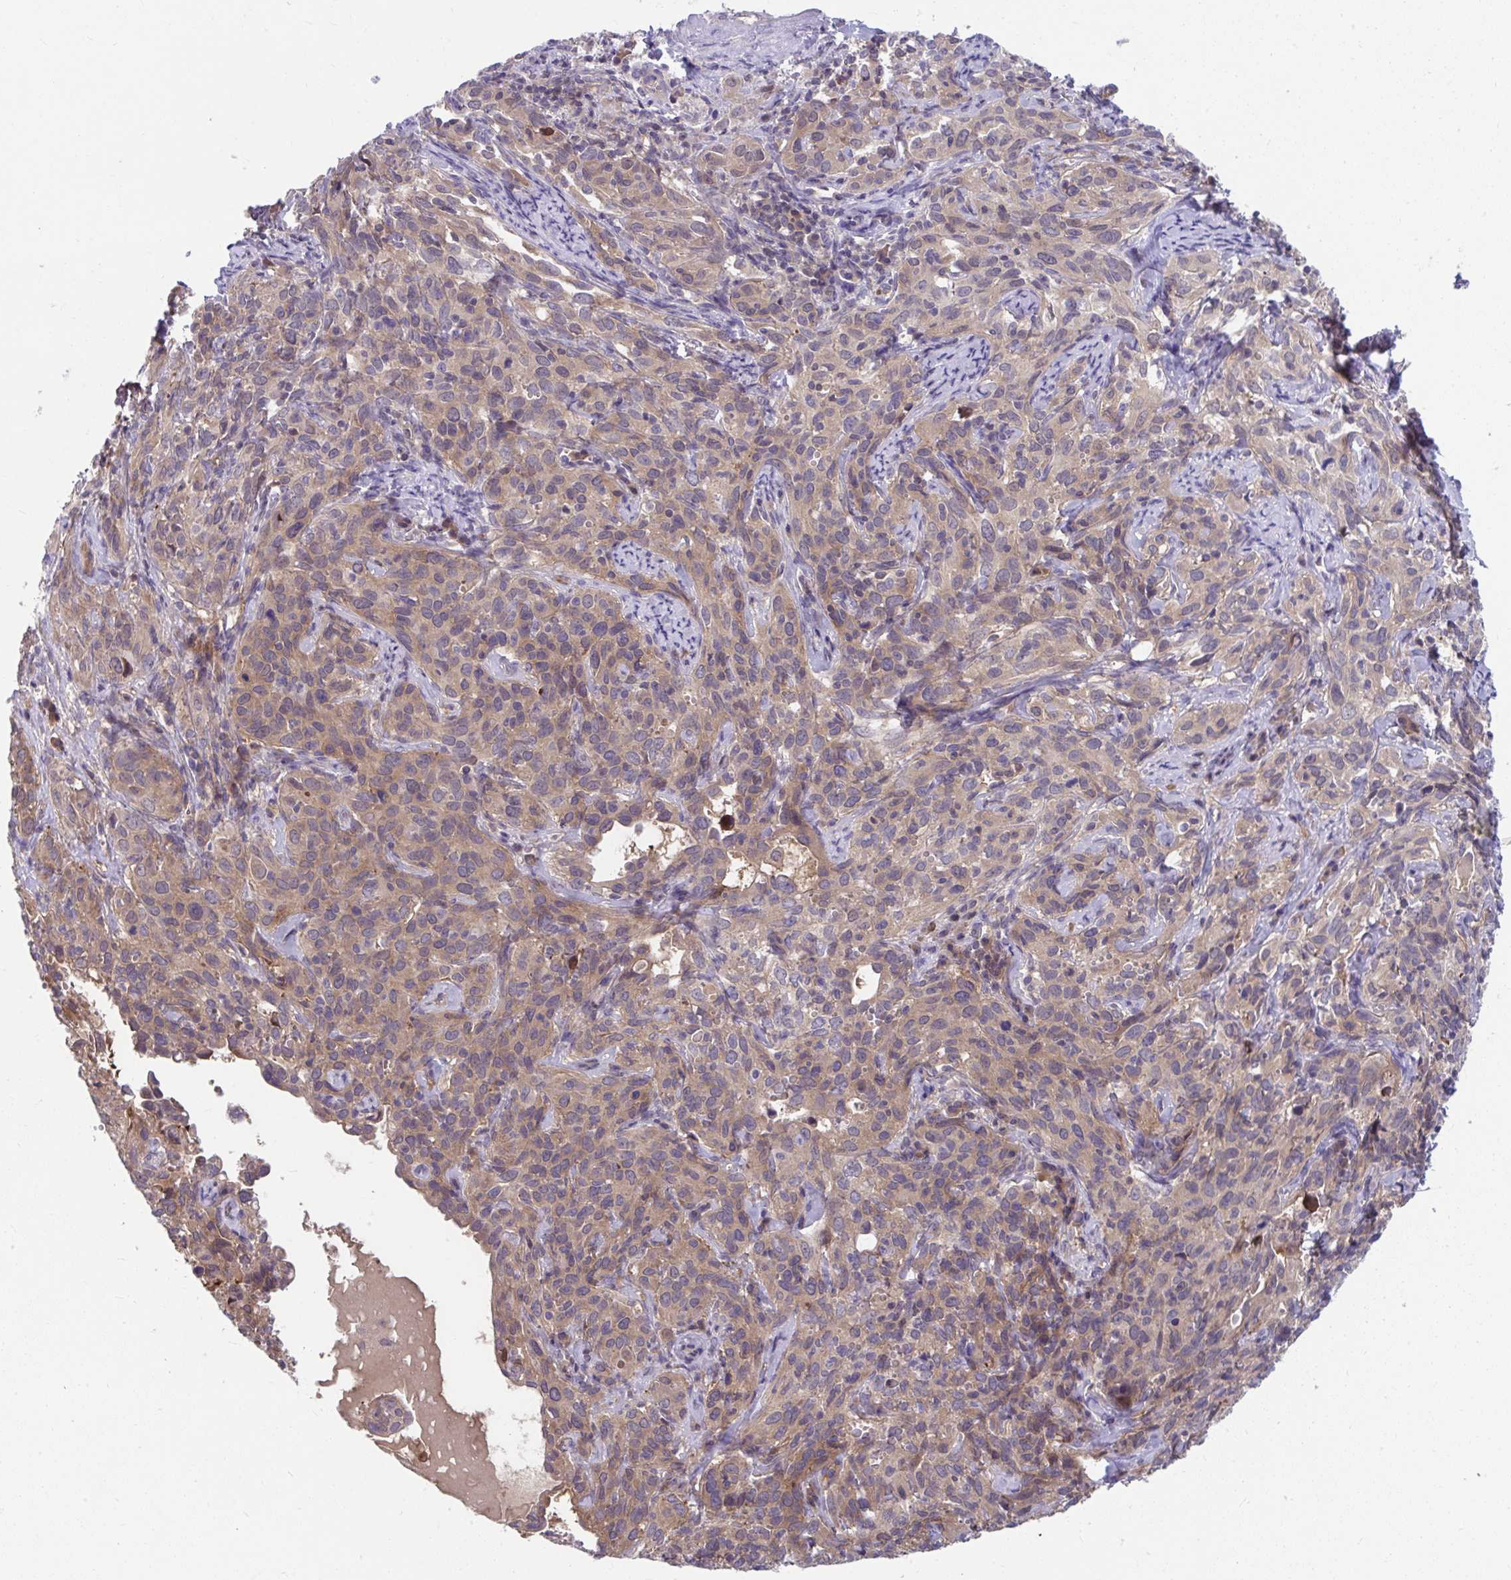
{"staining": {"intensity": "moderate", "quantity": ">75%", "location": "cytoplasmic/membranous"}, "tissue": "cervical cancer", "cell_type": "Tumor cells", "image_type": "cancer", "snomed": [{"axis": "morphology", "description": "Squamous cell carcinoma, NOS"}, {"axis": "topography", "description": "Cervix"}], "caption": "Cervical cancer stained with DAB (3,3'-diaminobenzidine) immunohistochemistry (IHC) shows medium levels of moderate cytoplasmic/membranous positivity in approximately >75% of tumor cells. Using DAB (3,3'-diaminobenzidine) (brown) and hematoxylin (blue) stains, captured at high magnification using brightfield microscopy.", "gene": "PCDHB7", "patient": {"sex": "female", "age": 51}}